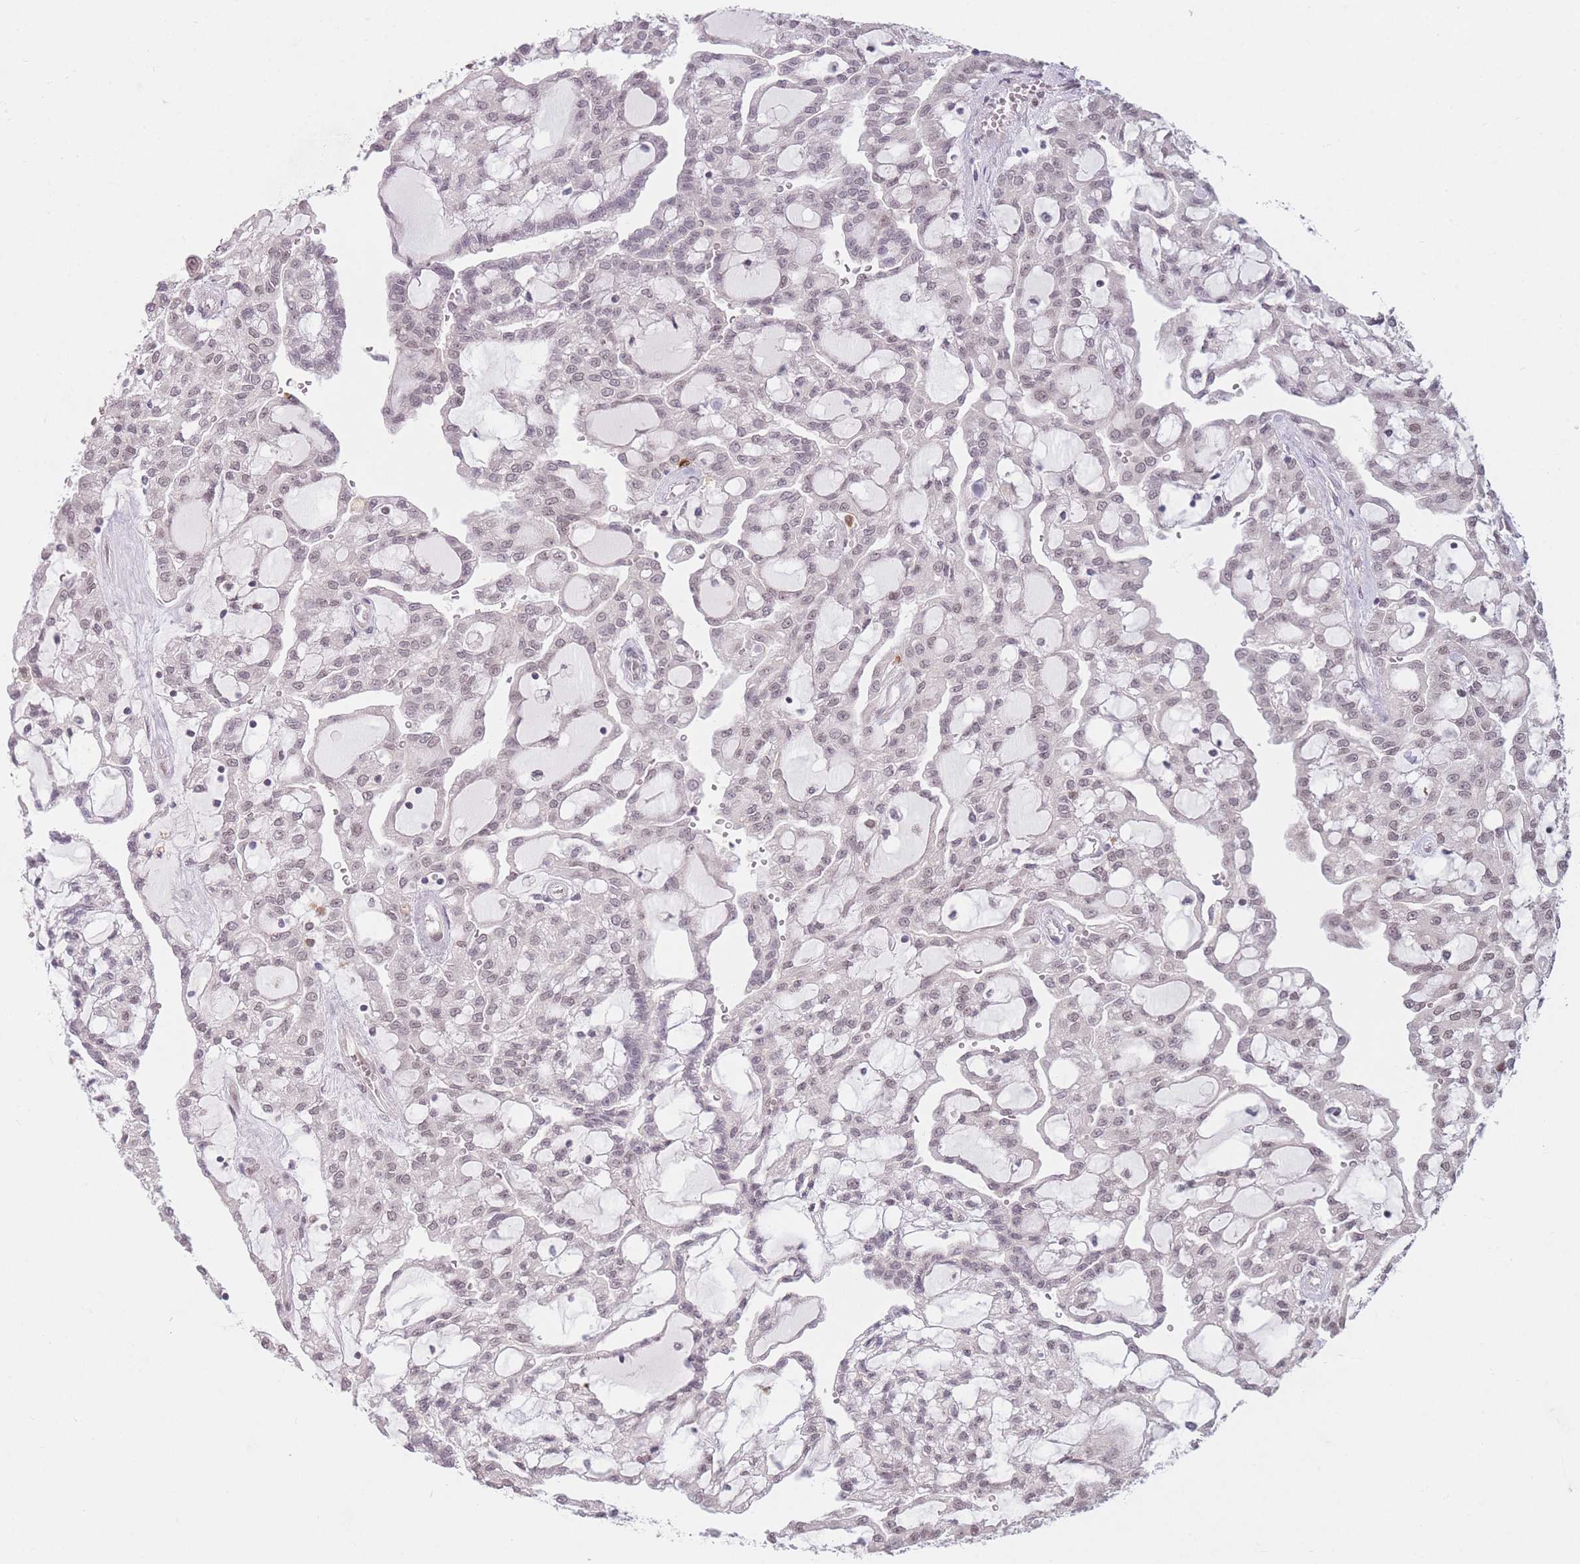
{"staining": {"intensity": "weak", "quantity": ">75%", "location": "nuclear"}, "tissue": "renal cancer", "cell_type": "Tumor cells", "image_type": "cancer", "snomed": [{"axis": "morphology", "description": "Adenocarcinoma, NOS"}, {"axis": "topography", "description": "Kidney"}], "caption": "A low amount of weak nuclear staining is appreciated in approximately >75% of tumor cells in renal adenocarcinoma tissue. (DAB (3,3'-diaminobenzidine) = brown stain, brightfield microscopy at high magnification).", "gene": "SUPT6H", "patient": {"sex": "male", "age": 63}}